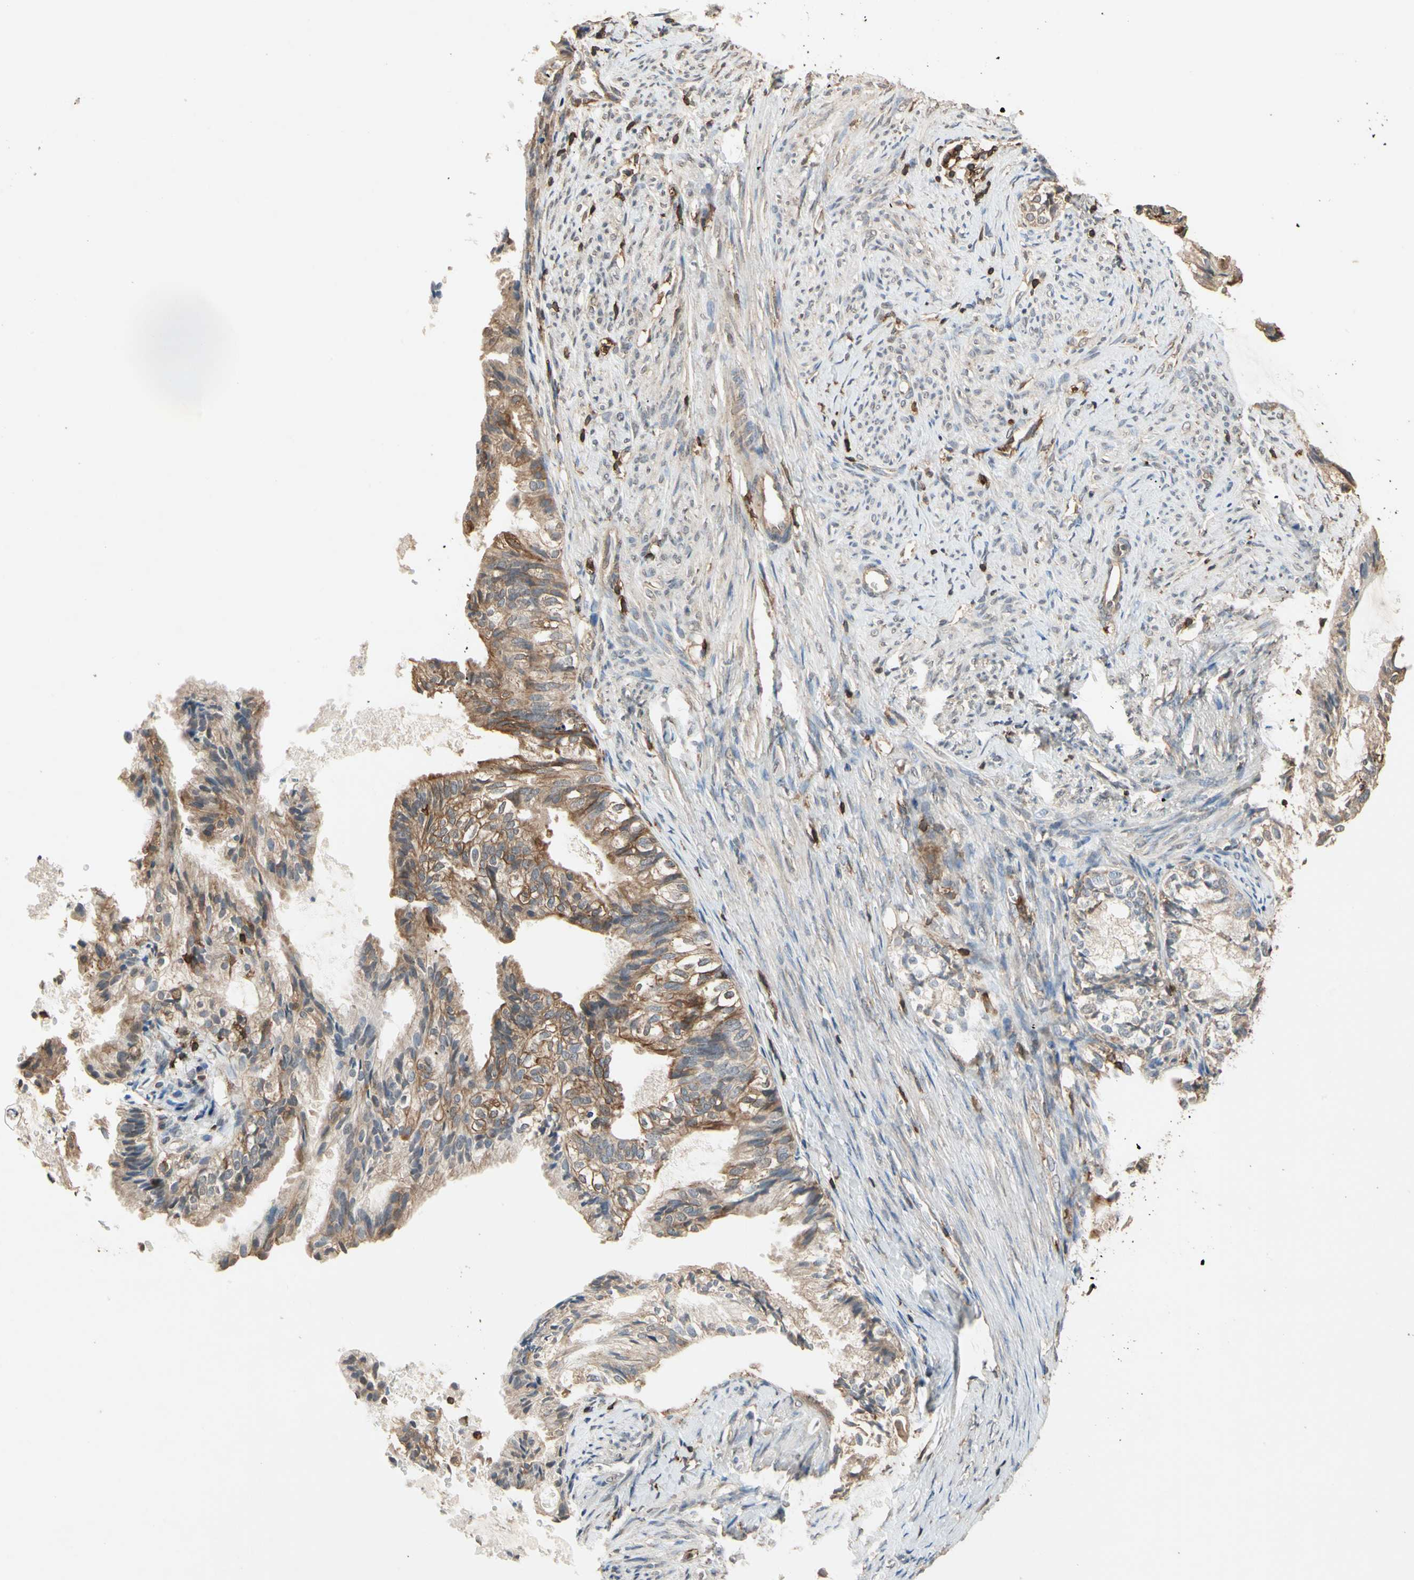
{"staining": {"intensity": "moderate", "quantity": "<25%", "location": "cytoplasmic/membranous"}, "tissue": "cervical cancer", "cell_type": "Tumor cells", "image_type": "cancer", "snomed": [{"axis": "morphology", "description": "Normal tissue, NOS"}, {"axis": "morphology", "description": "Adenocarcinoma, NOS"}, {"axis": "topography", "description": "Cervix"}, {"axis": "topography", "description": "Endometrium"}], "caption": "Immunohistochemistry (IHC) histopathology image of neoplastic tissue: cervical adenocarcinoma stained using immunohistochemistry exhibits low levels of moderate protein expression localized specifically in the cytoplasmic/membranous of tumor cells, appearing as a cytoplasmic/membranous brown color.", "gene": "MAP3K10", "patient": {"sex": "female", "age": 86}}